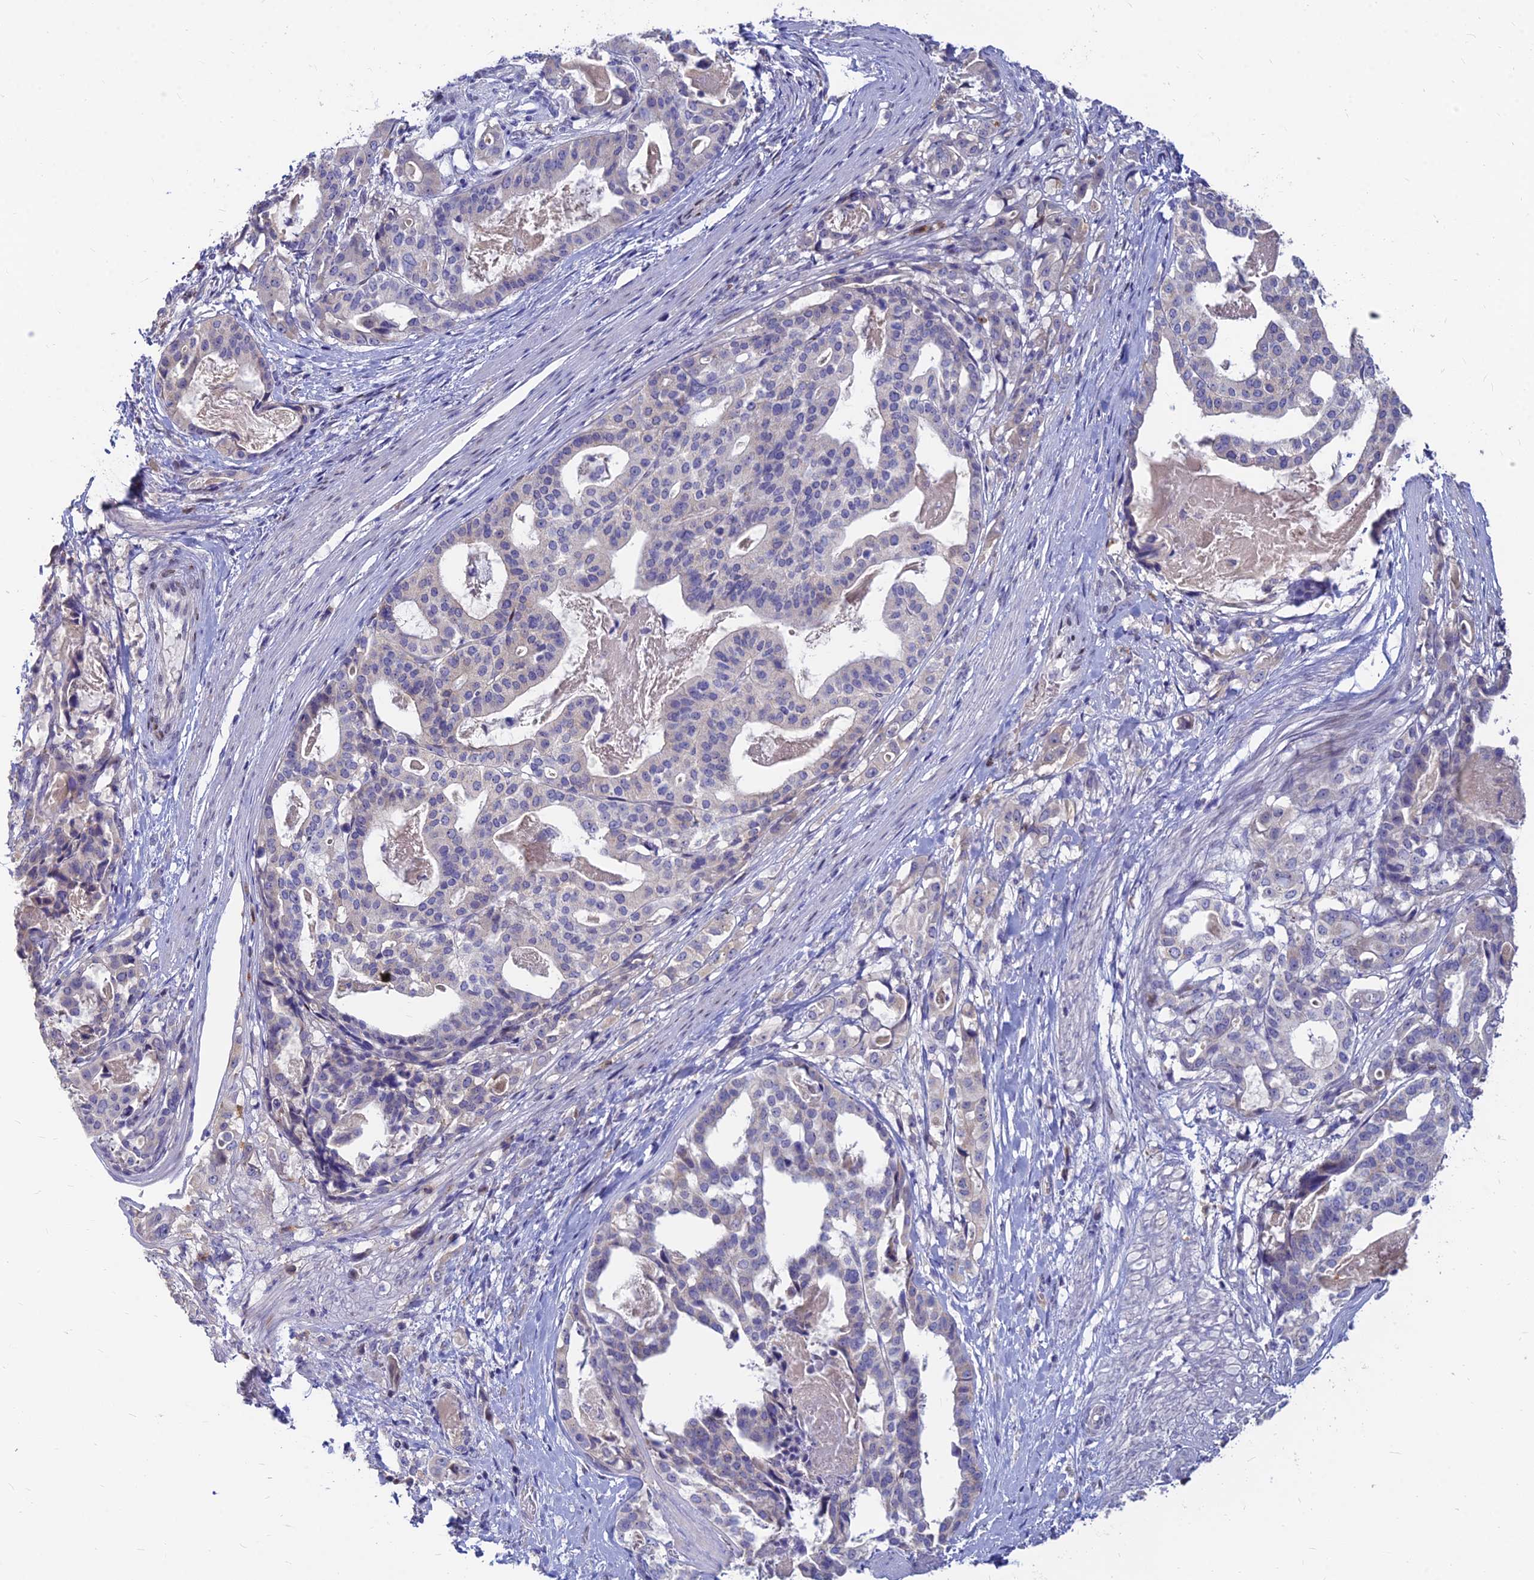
{"staining": {"intensity": "negative", "quantity": "none", "location": "none"}, "tissue": "stomach cancer", "cell_type": "Tumor cells", "image_type": "cancer", "snomed": [{"axis": "morphology", "description": "Adenocarcinoma, NOS"}, {"axis": "topography", "description": "Stomach"}], "caption": "The photomicrograph reveals no significant staining in tumor cells of stomach adenocarcinoma.", "gene": "GOLGA6D", "patient": {"sex": "male", "age": 48}}